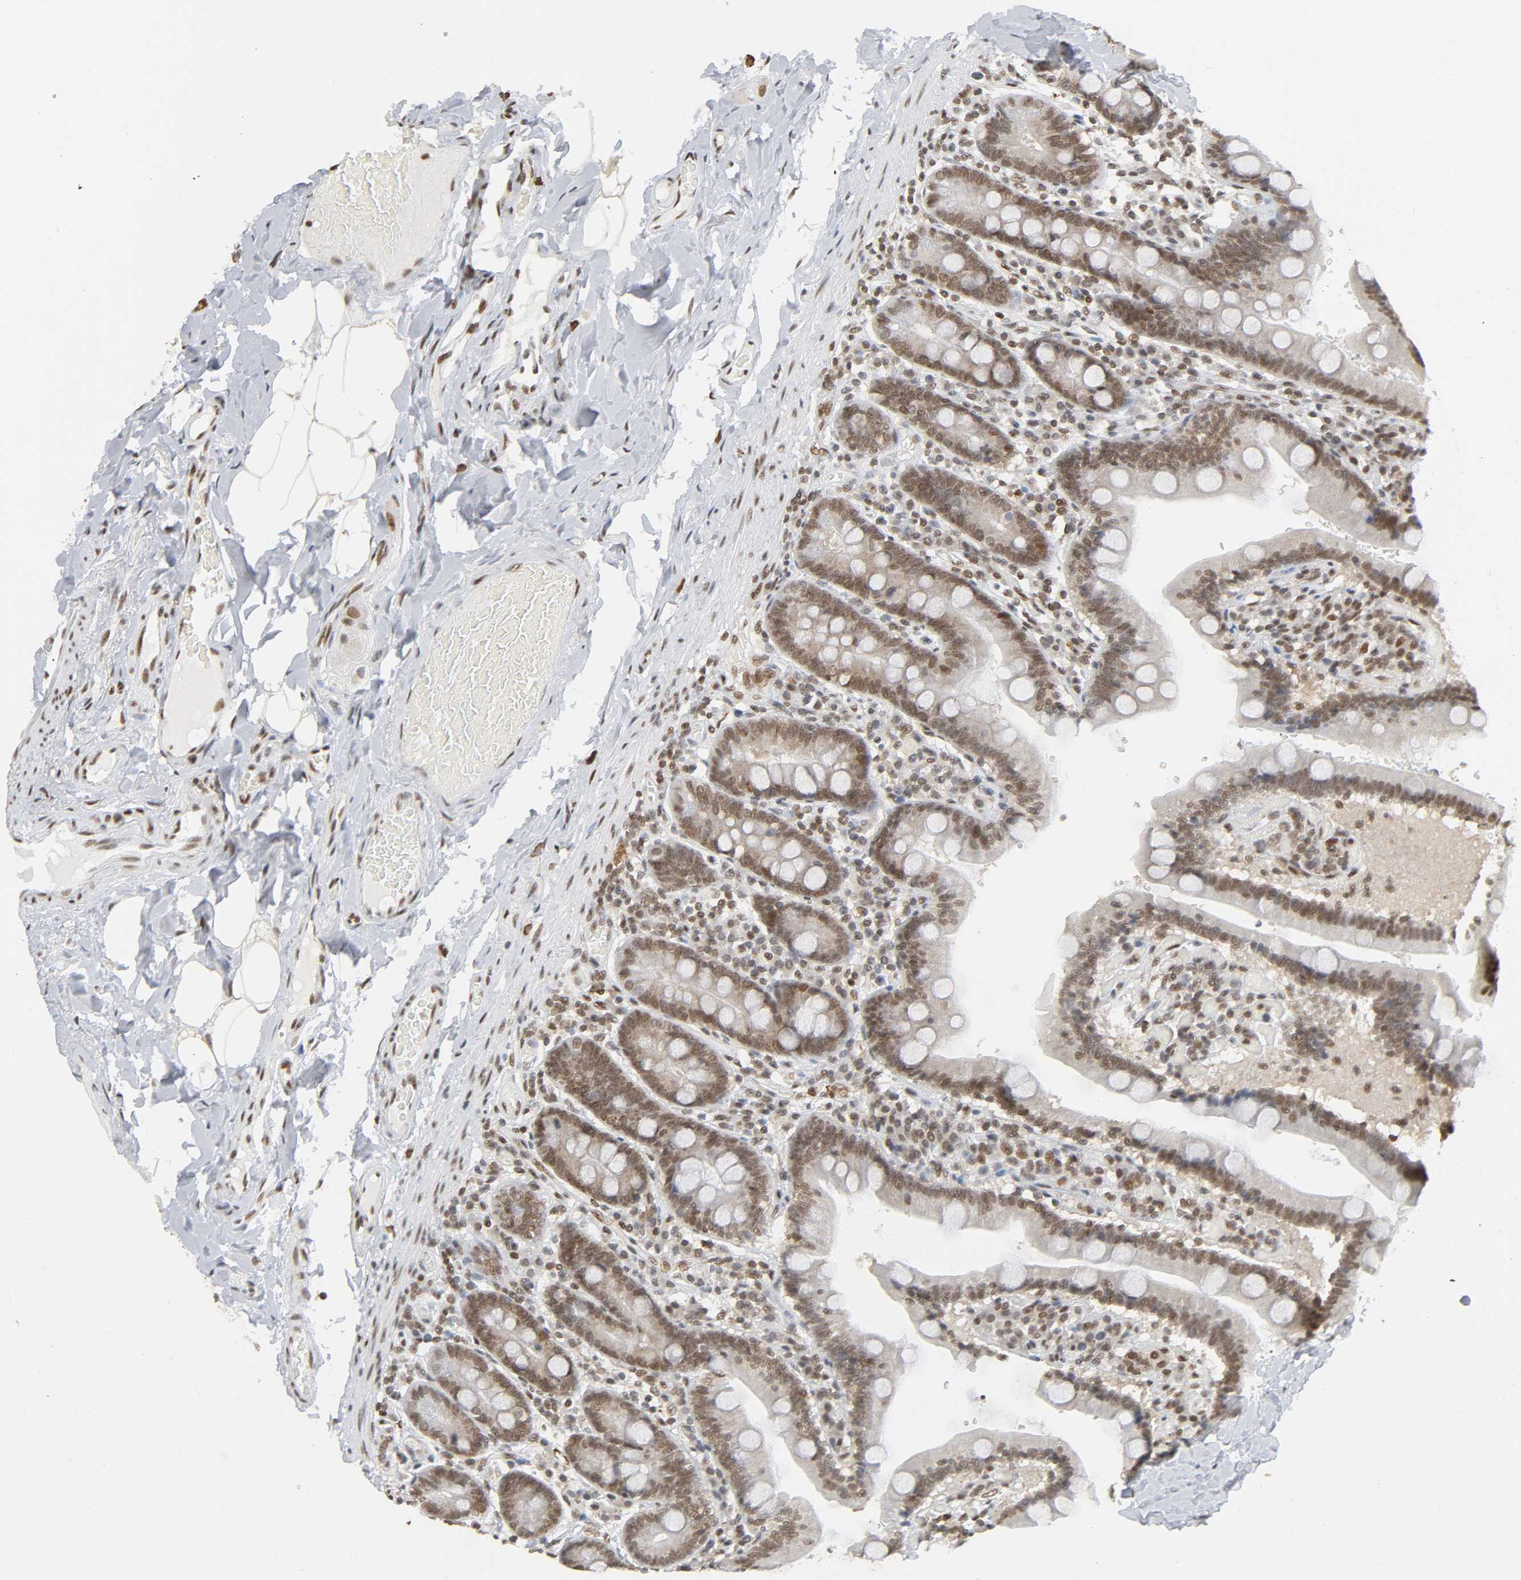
{"staining": {"intensity": "strong", "quantity": ">75%", "location": "nuclear"}, "tissue": "duodenum", "cell_type": "Glandular cells", "image_type": "normal", "snomed": [{"axis": "morphology", "description": "Normal tissue, NOS"}, {"axis": "topography", "description": "Duodenum"}], "caption": "Human duodenum stained with a brown dye exhibits strong nuclear positive staining in approximately >75% of glandular cells.", "gene": "SUMO1", "patient": {"sex": "male", "age": 66}}